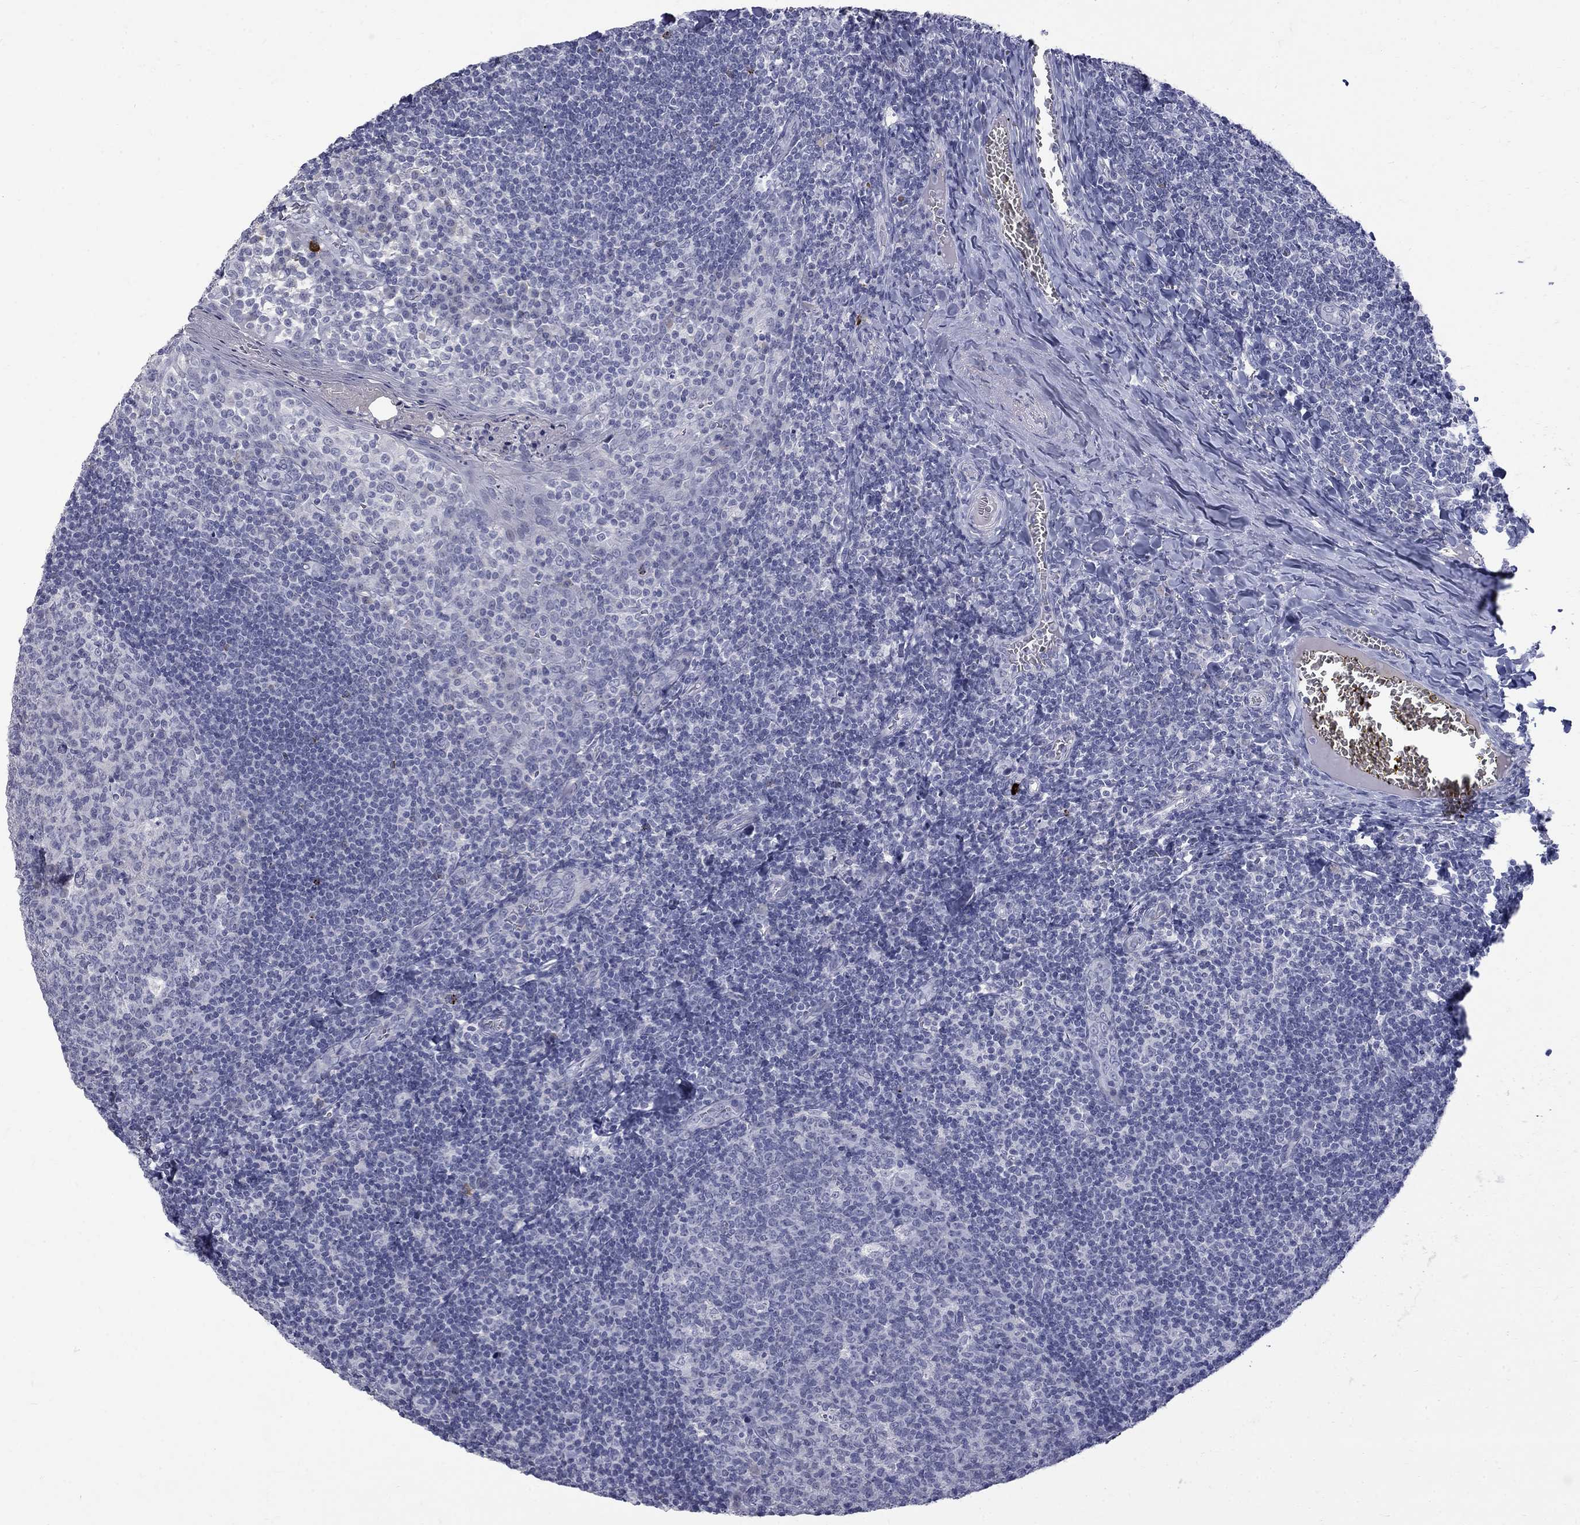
{"staining": {"intensity": "negative", "quantity": "none", "location": "none"}, "tissue": "tonsil", "cell_type": "Germinal center cells", "image_type": "normal", "snomed": [{"axis": "morphology", "description": "Normal tissue, NOS"}, {"axis": "topography", "description": "Tonsil"}], "caption": "Tonsil stained for a protein using IHC displays no staining germinal center cells.", "gene": "CTNND2", "patient": {"sex": "female", "age": 13}}